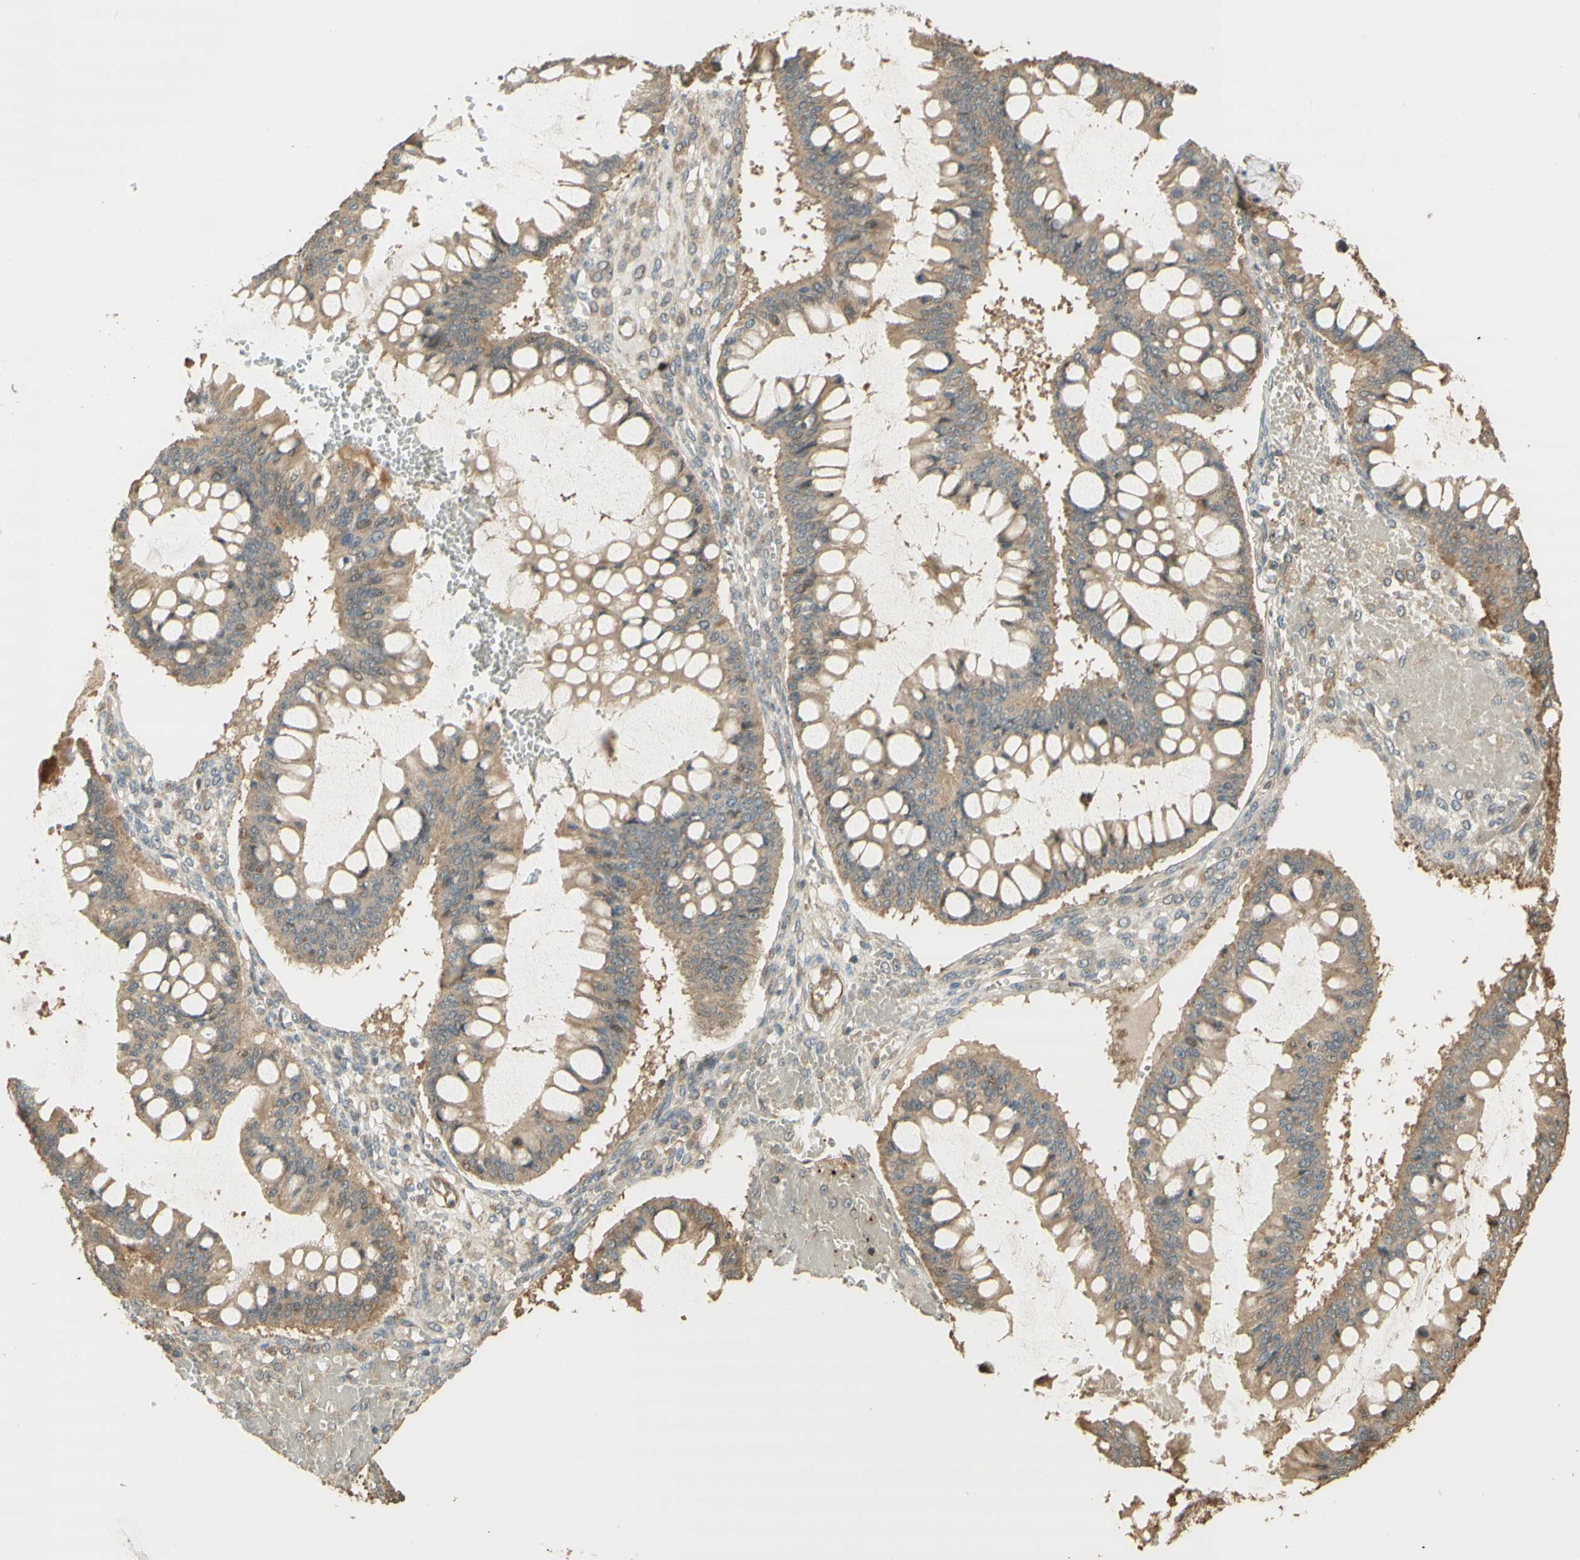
{"staining": {"intensity": "moderate", "quantity": ">75%", "location": "cytoplasmic/membranous"}, "tissue": "ovarian cancer", "cell_type": "Tumor cells", "image_type": "cancer", "snomed": [{"axis": "morphology", "description": "Cystadenocarcinoma, mucinous, NOS"}, {"axis": "topography", "description": "Ovary"}], "caption": "The immunohistochemical stain highlights moderate cytoplasmic/membranous staining in tumor cells of ovarian cancer (mucinous cystadenocarcinoma) tissue.", "gene": "AGER", "patient": {"sex": "female", "age": 73}}